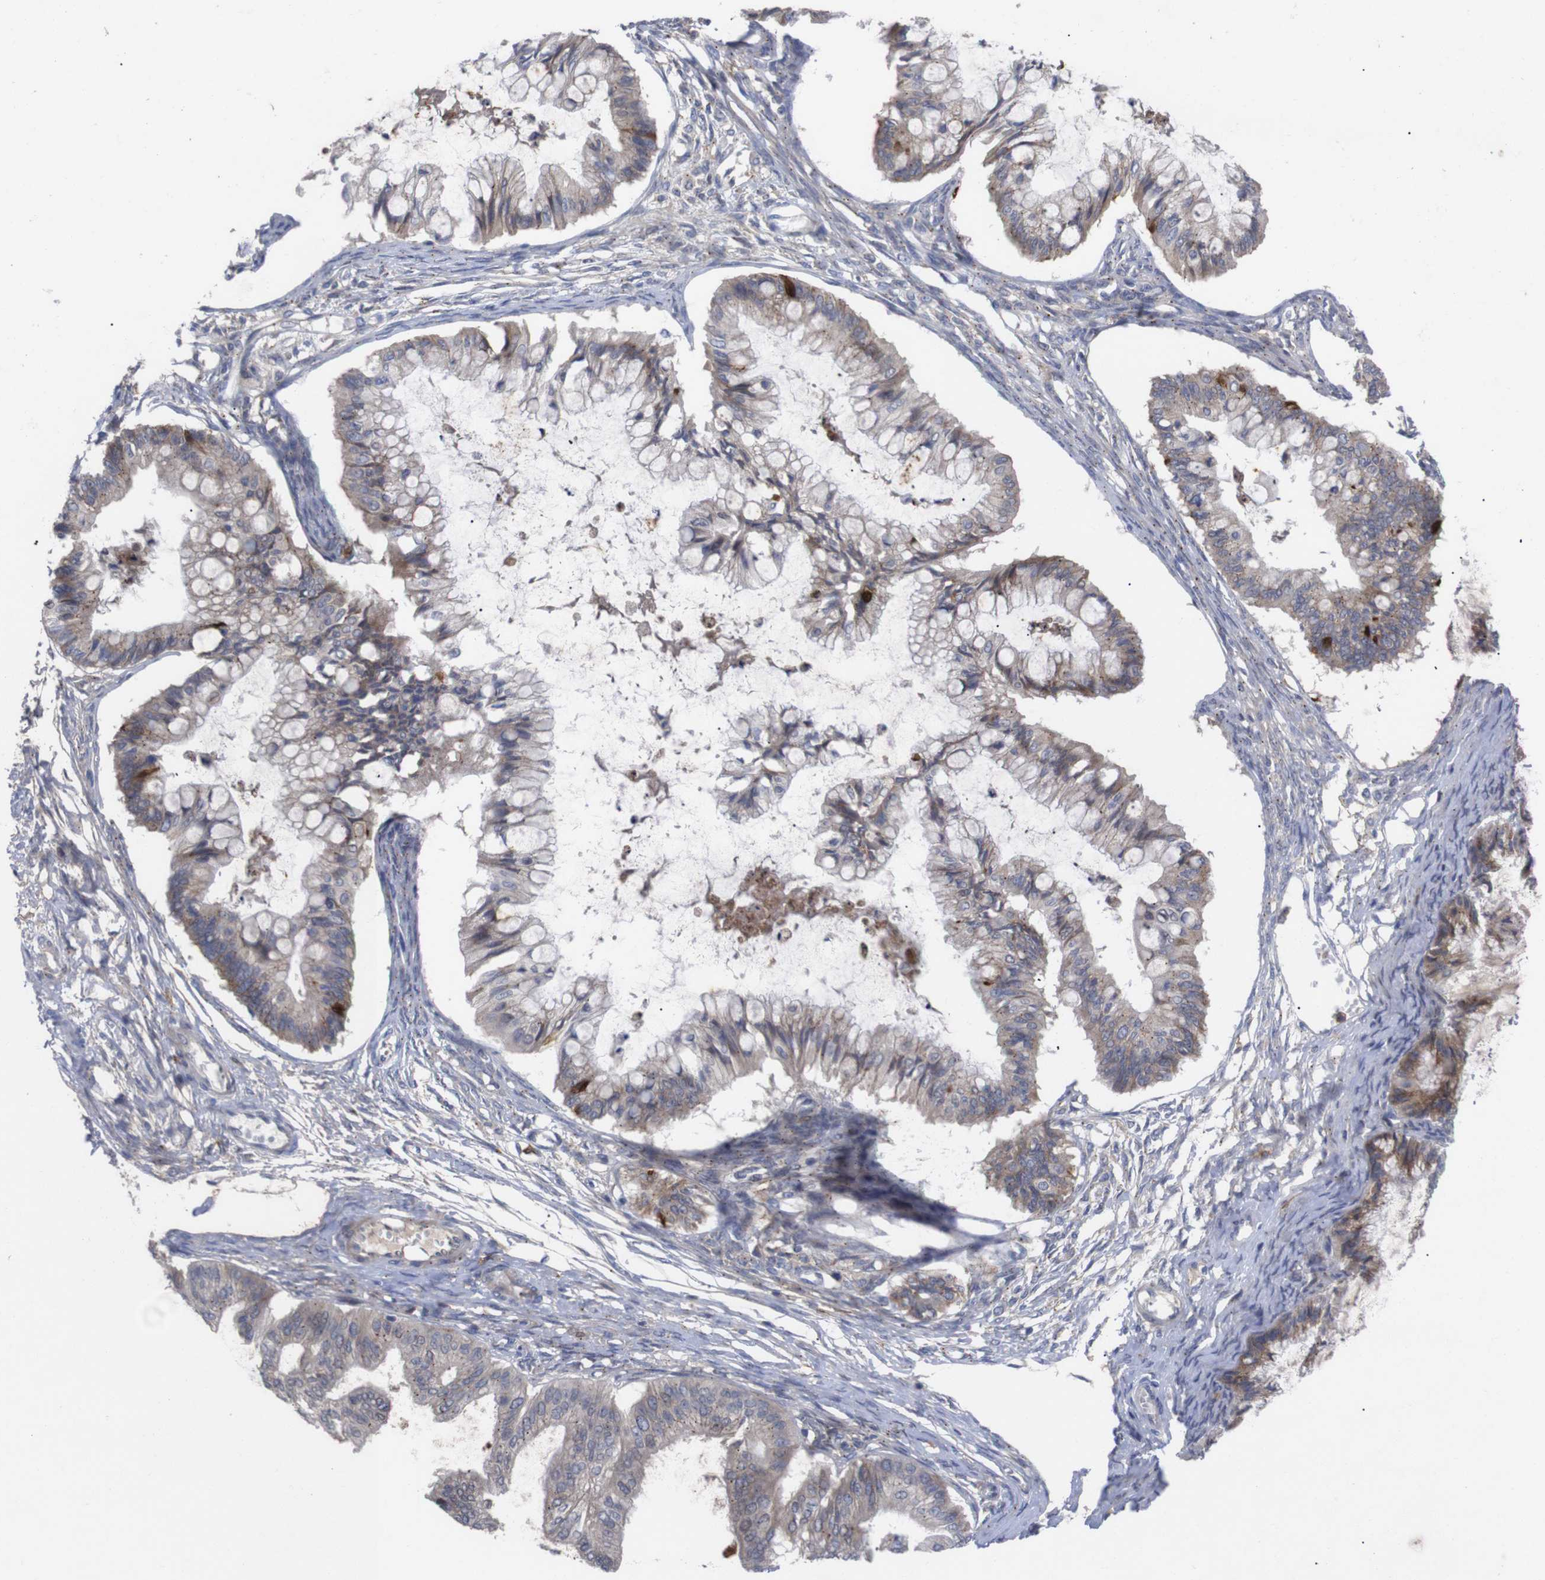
{"staining": {"intensity": "weak", "quantity": ">75%", "location": "cytoplasmic/membranous"}, "tissue": "ovarian cancer", "cell_type": "Tumor cells", "image_type": "cancer", "snomed": [{"axis": "morphology", "description": "Cystadenocarcinoma, mucinous, NOS"}, {"axis": "topography", "description": "Ovary"}], "caption": "Weak cytoplasmic/membranous staining for a protein is seen in approximately >75% of tumor cells of mucinous cystadenocarcinoma (ovarian) using IHC.", "gene": "C5AR1", "patient": {"sex": "female", "age": 57}}